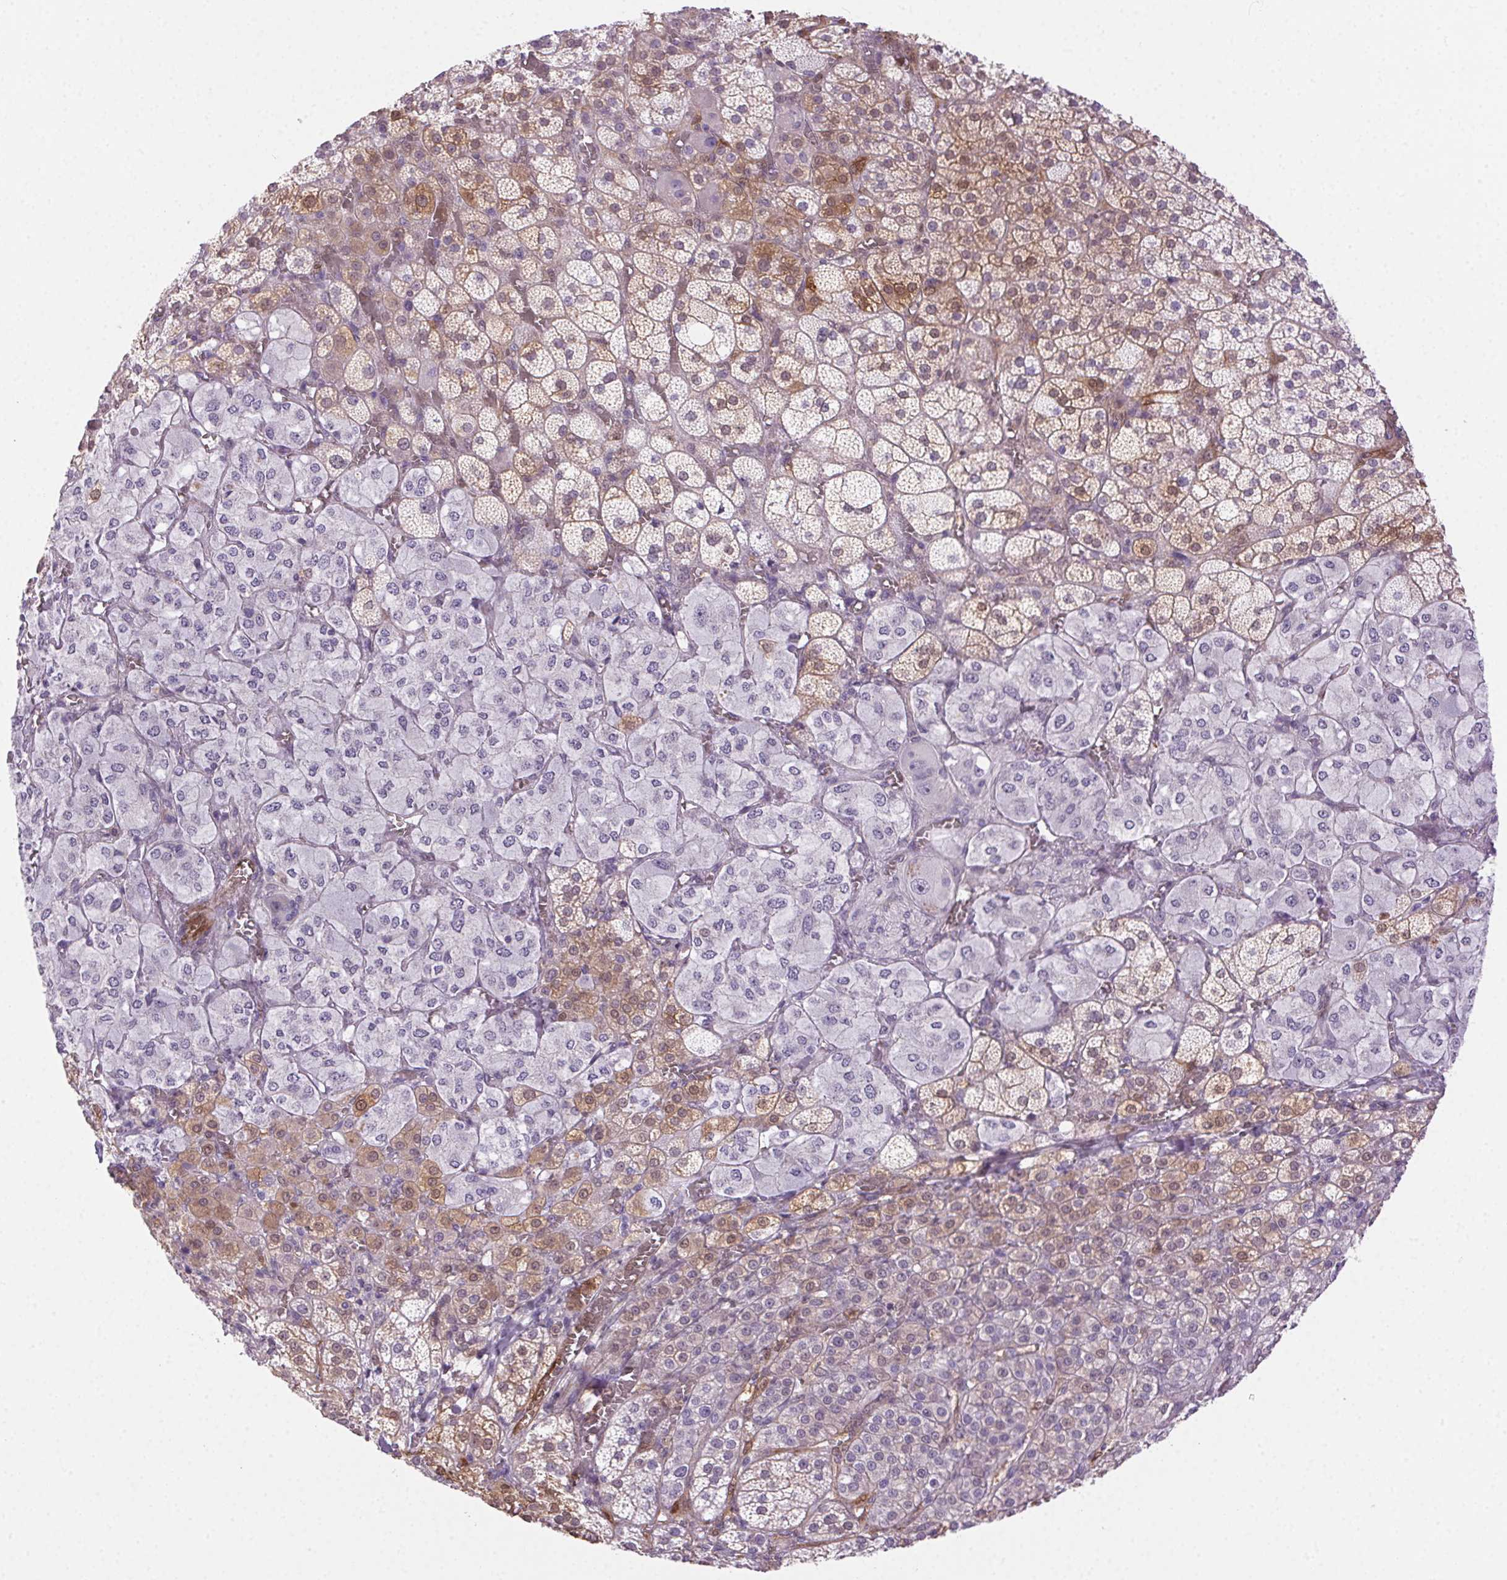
{"staining": {"intensity": "strong", "quantity": "<25%", "location": "cytoplasmic/membranous,nuclear"}, "tissue": "adrenal gland", "cell_type": "Glandular cells", "image_type": "normal", "snomed": [{"axis": "morphology", "description": "Normal tissue, NOS"}, {"axis": "topography", "description": "Adrenal gland"}], "caption": "Protein expression by IHC reveals strong cytoplasmic/membranous,nuclear positivity in approximately <25% of glandular cells in benign adrenal gland.", "gene": "TMEM45A", "patient": {"sex": "female", "age": 60}}